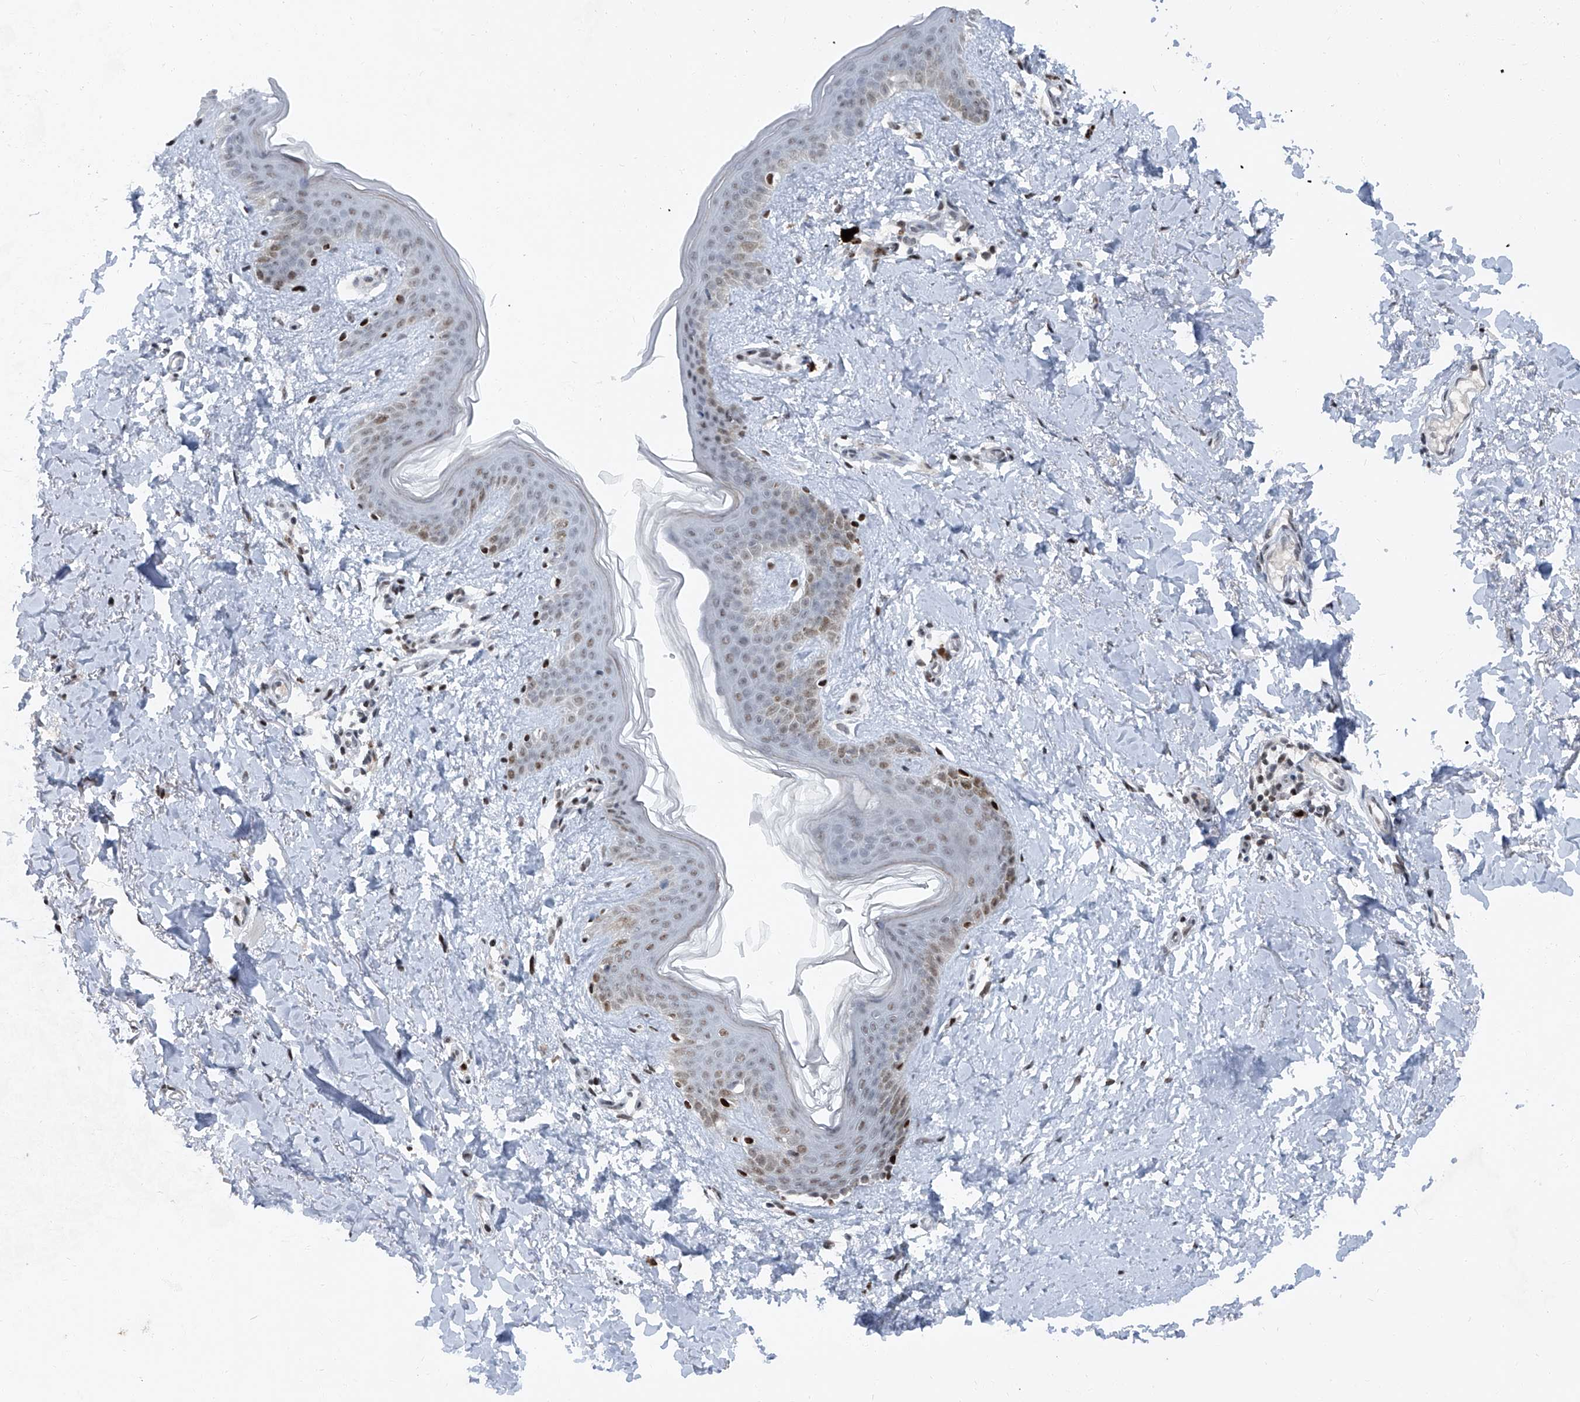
{"staining": {"intensity": "moderate", "quantity": ">75%", "location": "nuclear"}, "tissue": "skin", "cell_type": "Fibroblasts", "image_type": "normal", "snomed": [{"axis": "morphology", "description": "Normal tissue, NOS"}, {"axis": "topography", "description": "Skin"}], "caption": "Unremarkable skin was stained to show a protein in brown. There is medium levels of moderate nuclear staining in approximately >75% of fibroblasts.", "gene": "BMI1", "patient": {"sex": "female", "age": 46}}